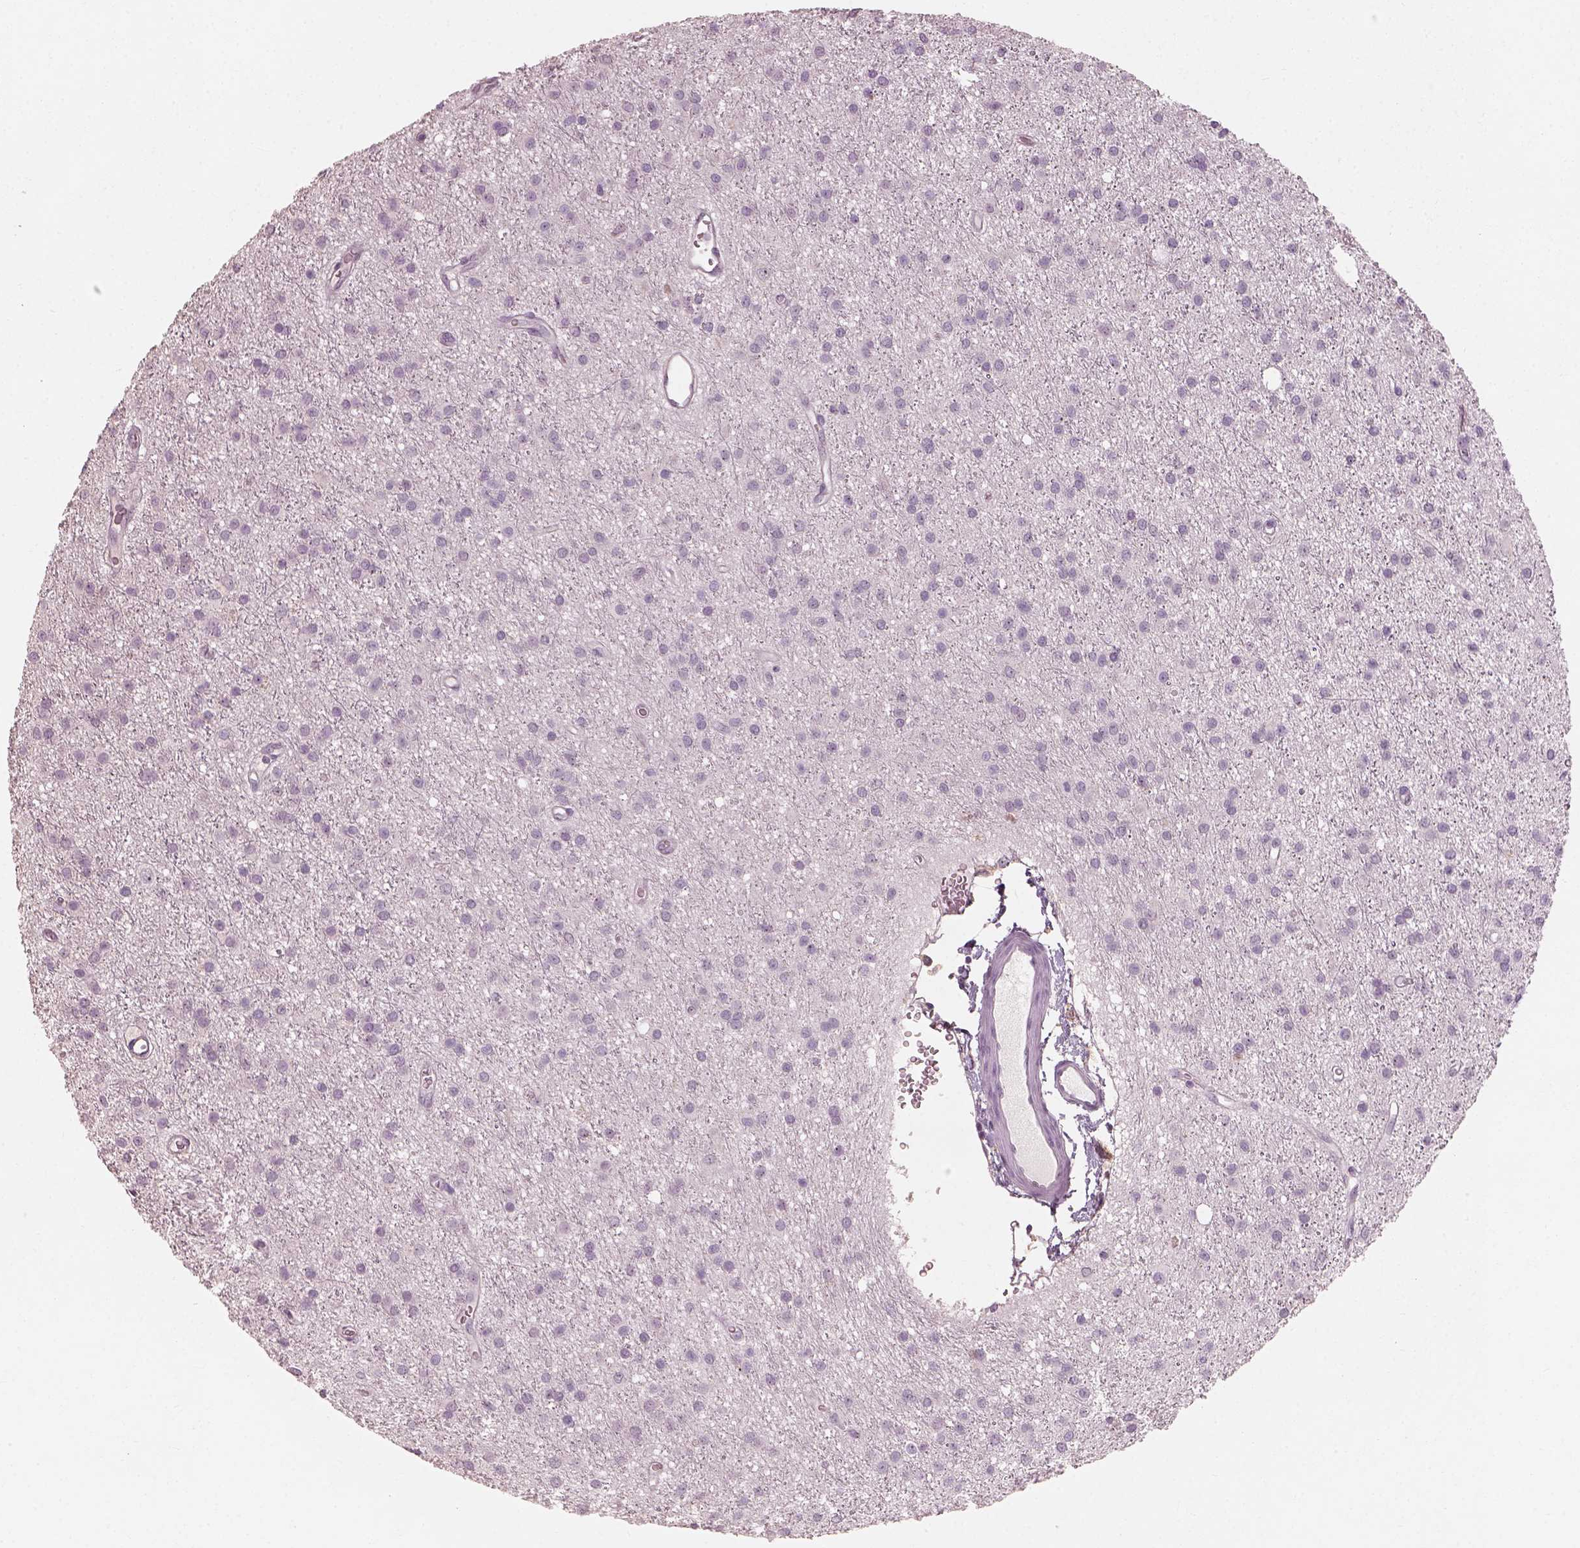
{"staining": {"intensity": "negative", "quantity": "none", "location": "none"}, "tissue": "glioma", "cell_type": "Tumor cells", "image_type": "cancer", "snomed": [{"axis": "morphology", "description": "Glioma, malignant, Low grade"}, {"axis": "topography", "description": "Brain"}], "caption": "Photomicrograph shows no significant protein positivity in tumor cells of glioma.", "gene": "CDS1", "patient": {"sex": "male", "age": 27}}